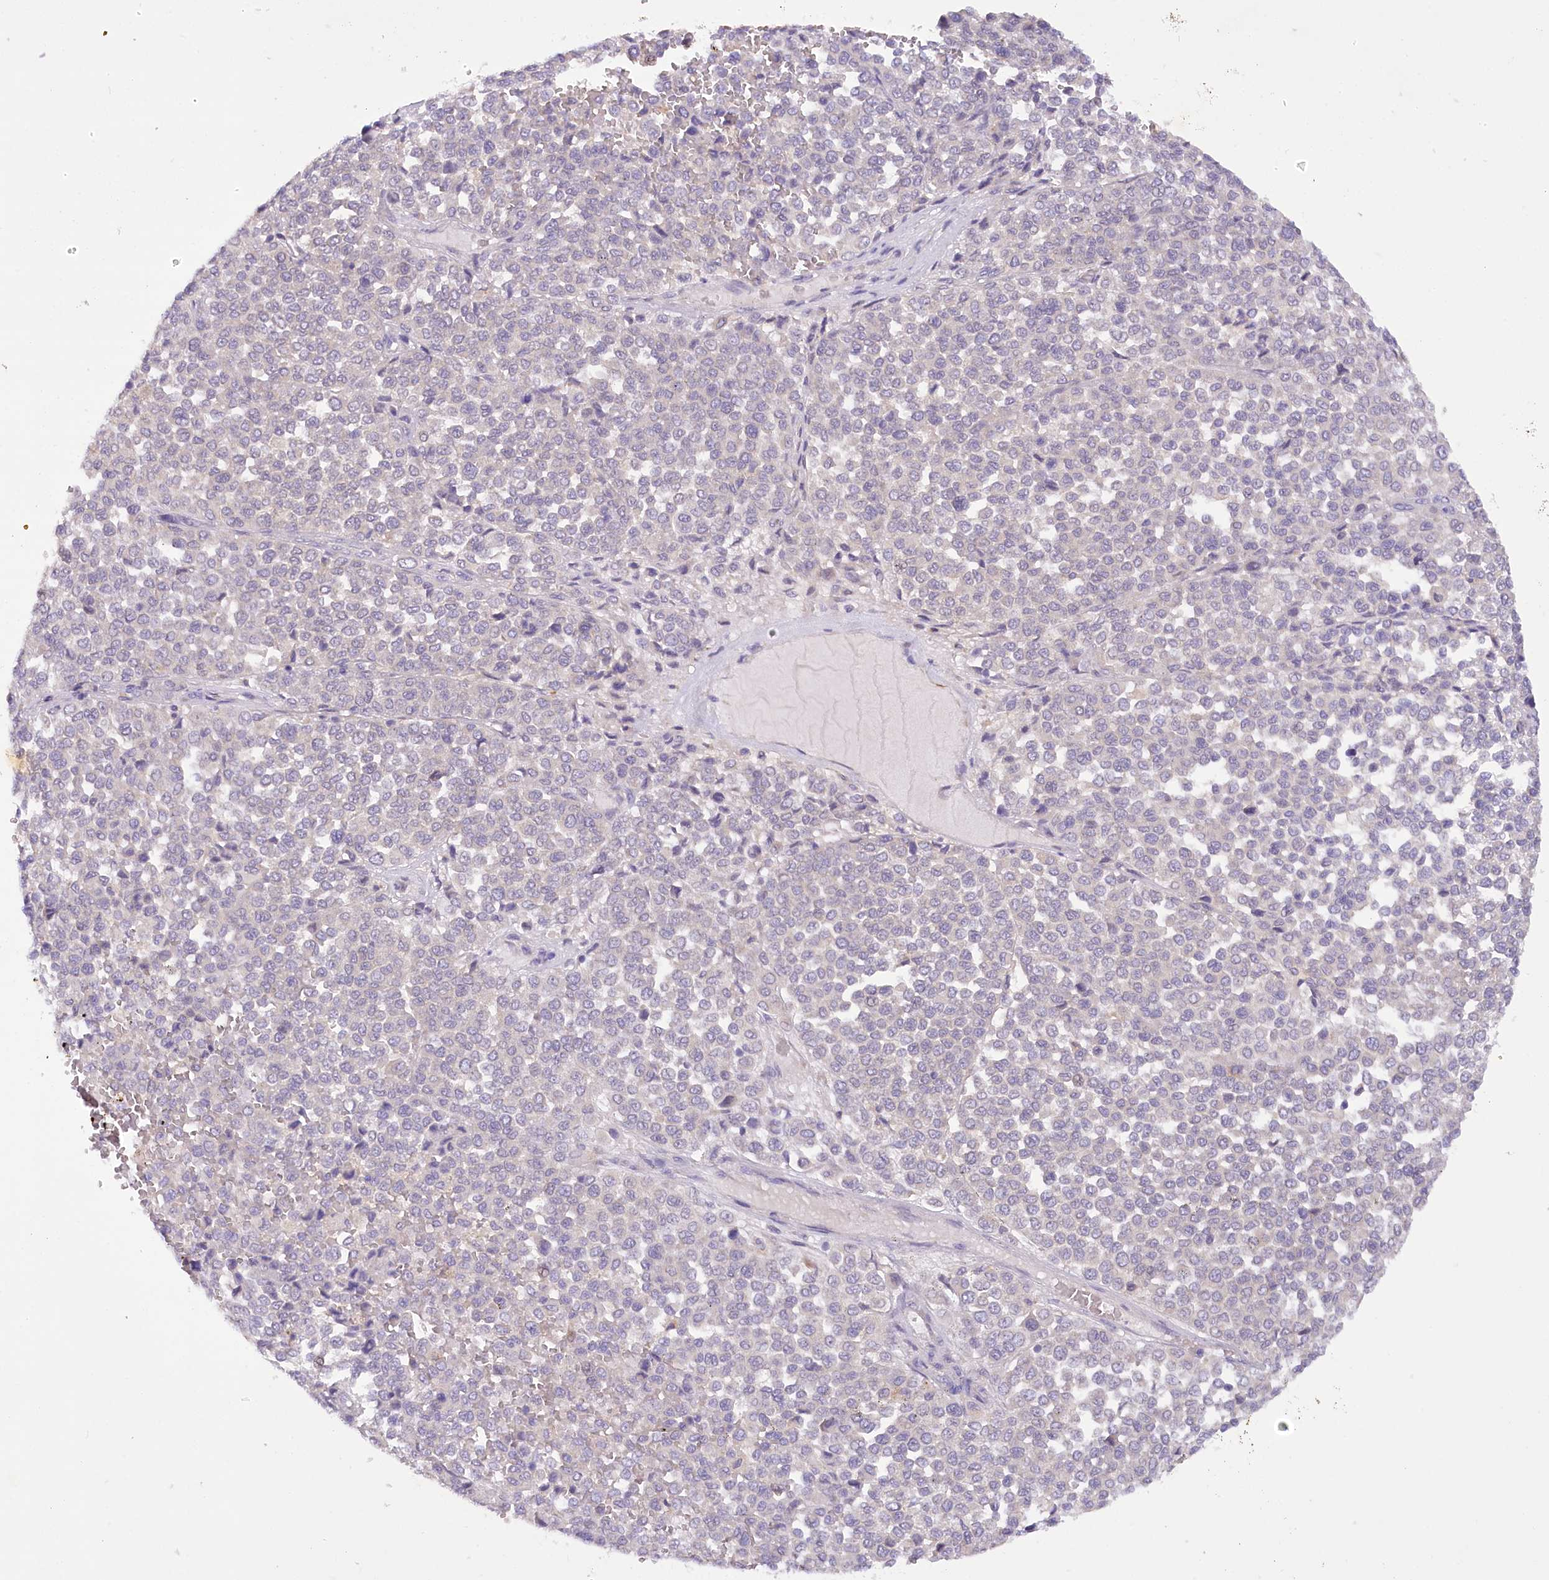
{"staining": {"intensity": "negative", "quantity": "none", "location": "none"}, "tissue": "melanoma", "cell_type": "Tumor cells", "image_type": "cancer", "snomed": [{"axis": "morphology", "description": "Malignant melanoma, Metastatic site"}, {"axis": "topography", "description": "Pancreas"}], "caption": "Tumor cells show no significant positivity in malignant melanoma (metastatic site).", "gene": "DCUN1D1", "patient": {"sex": "female", "age": 30}}